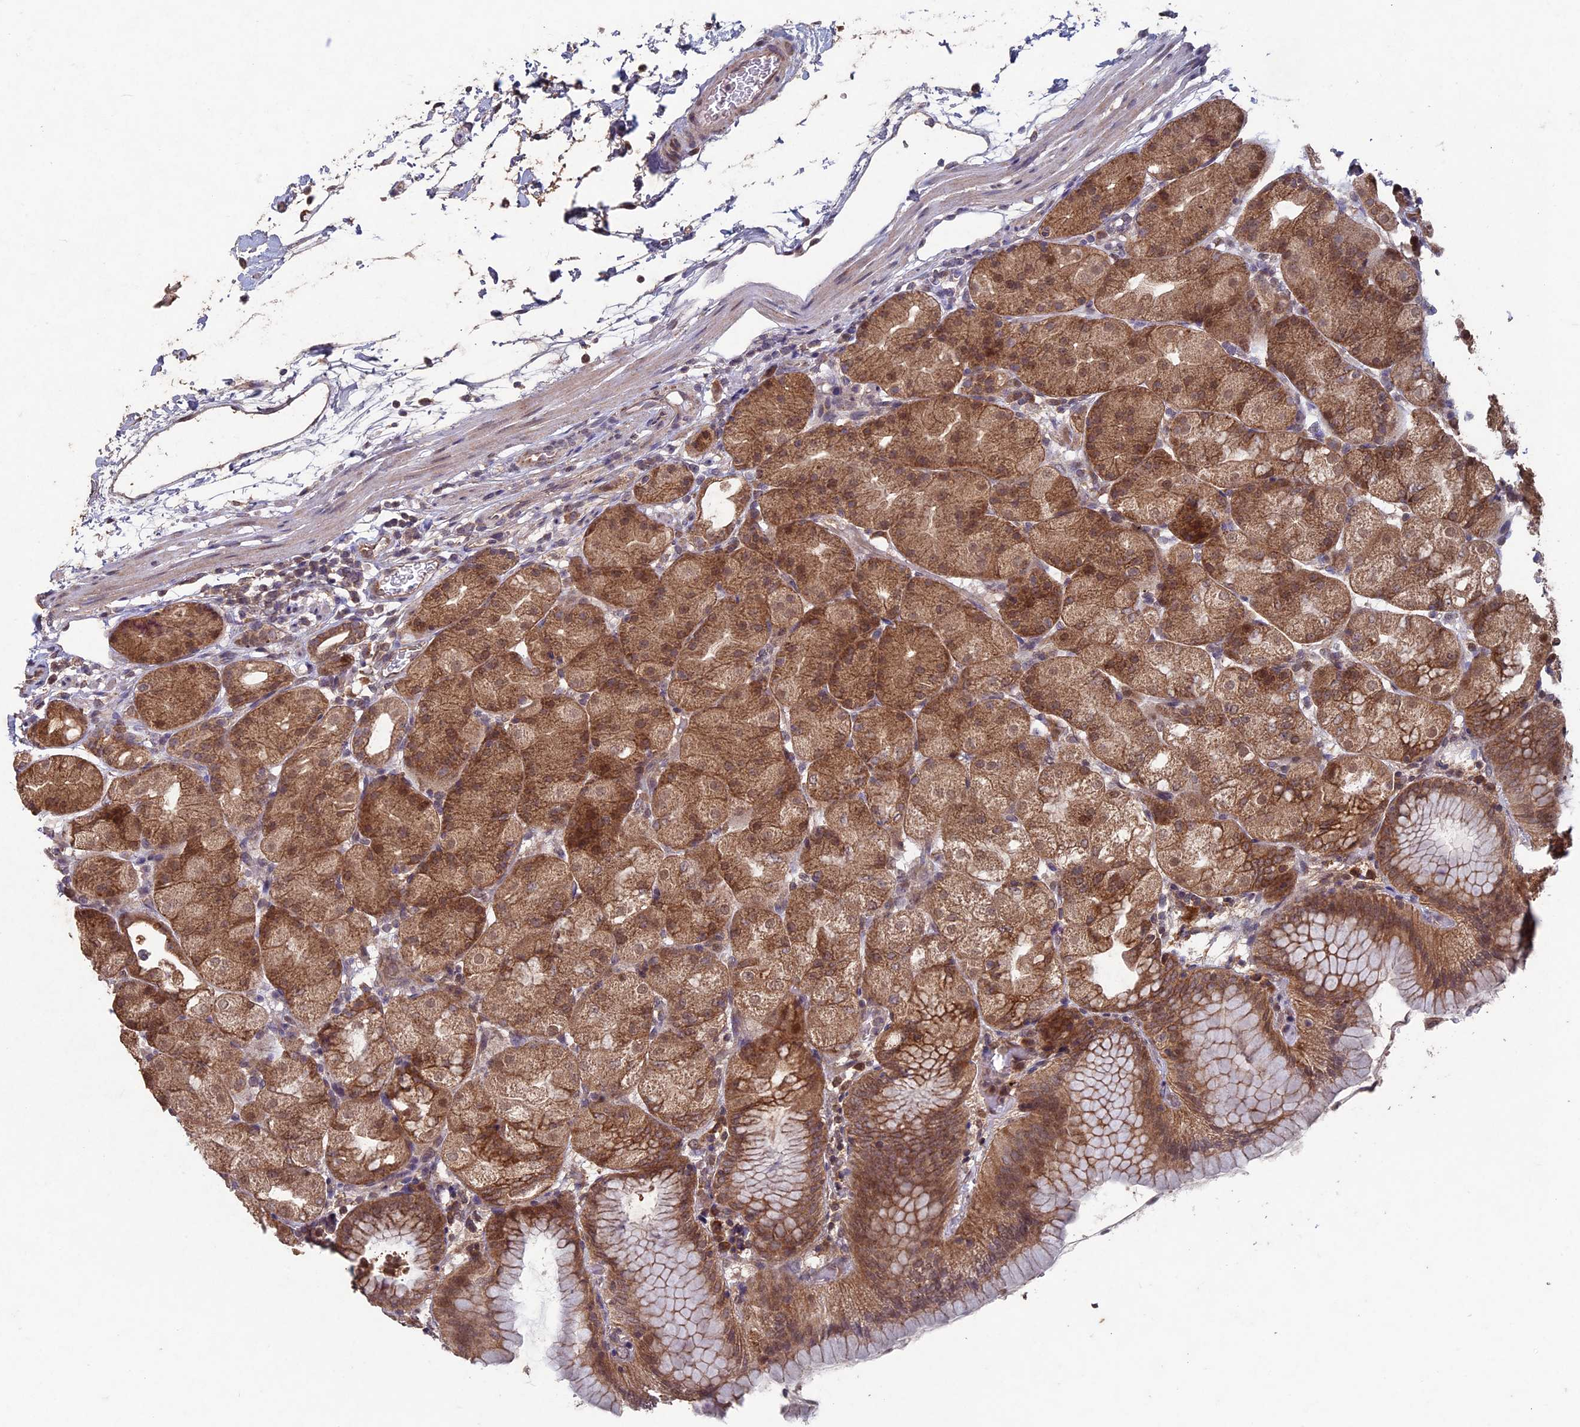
{"staining": {"intensity": "moderate", "quantity": ">75%", "location": "cytoplasmic/membranous,nuclear"}, "tissue": "stomach", "cell_type": "Glandular cells", "image_type": "normal", "snomed": [{"axis": "morphology", "description": "Normal tissue, NOS"}, {"axis": "topography", "description": "Stomach, upper"}, {"axis": "topography", "description": "Stomach, lower"}], "caption": "Immunohistochemical staining of unremarkable human stomach exhibits >75% levels of moderate cytoplasmic/membranous,nuclear protein staining in approximately >75% of glandular cells. Immunohistochemistry (ihc) stains the protein of interest in brown and the nuclei are stained blue.", "gene": "RCCD1", "patient": {"sex": "male", "age": 62}}